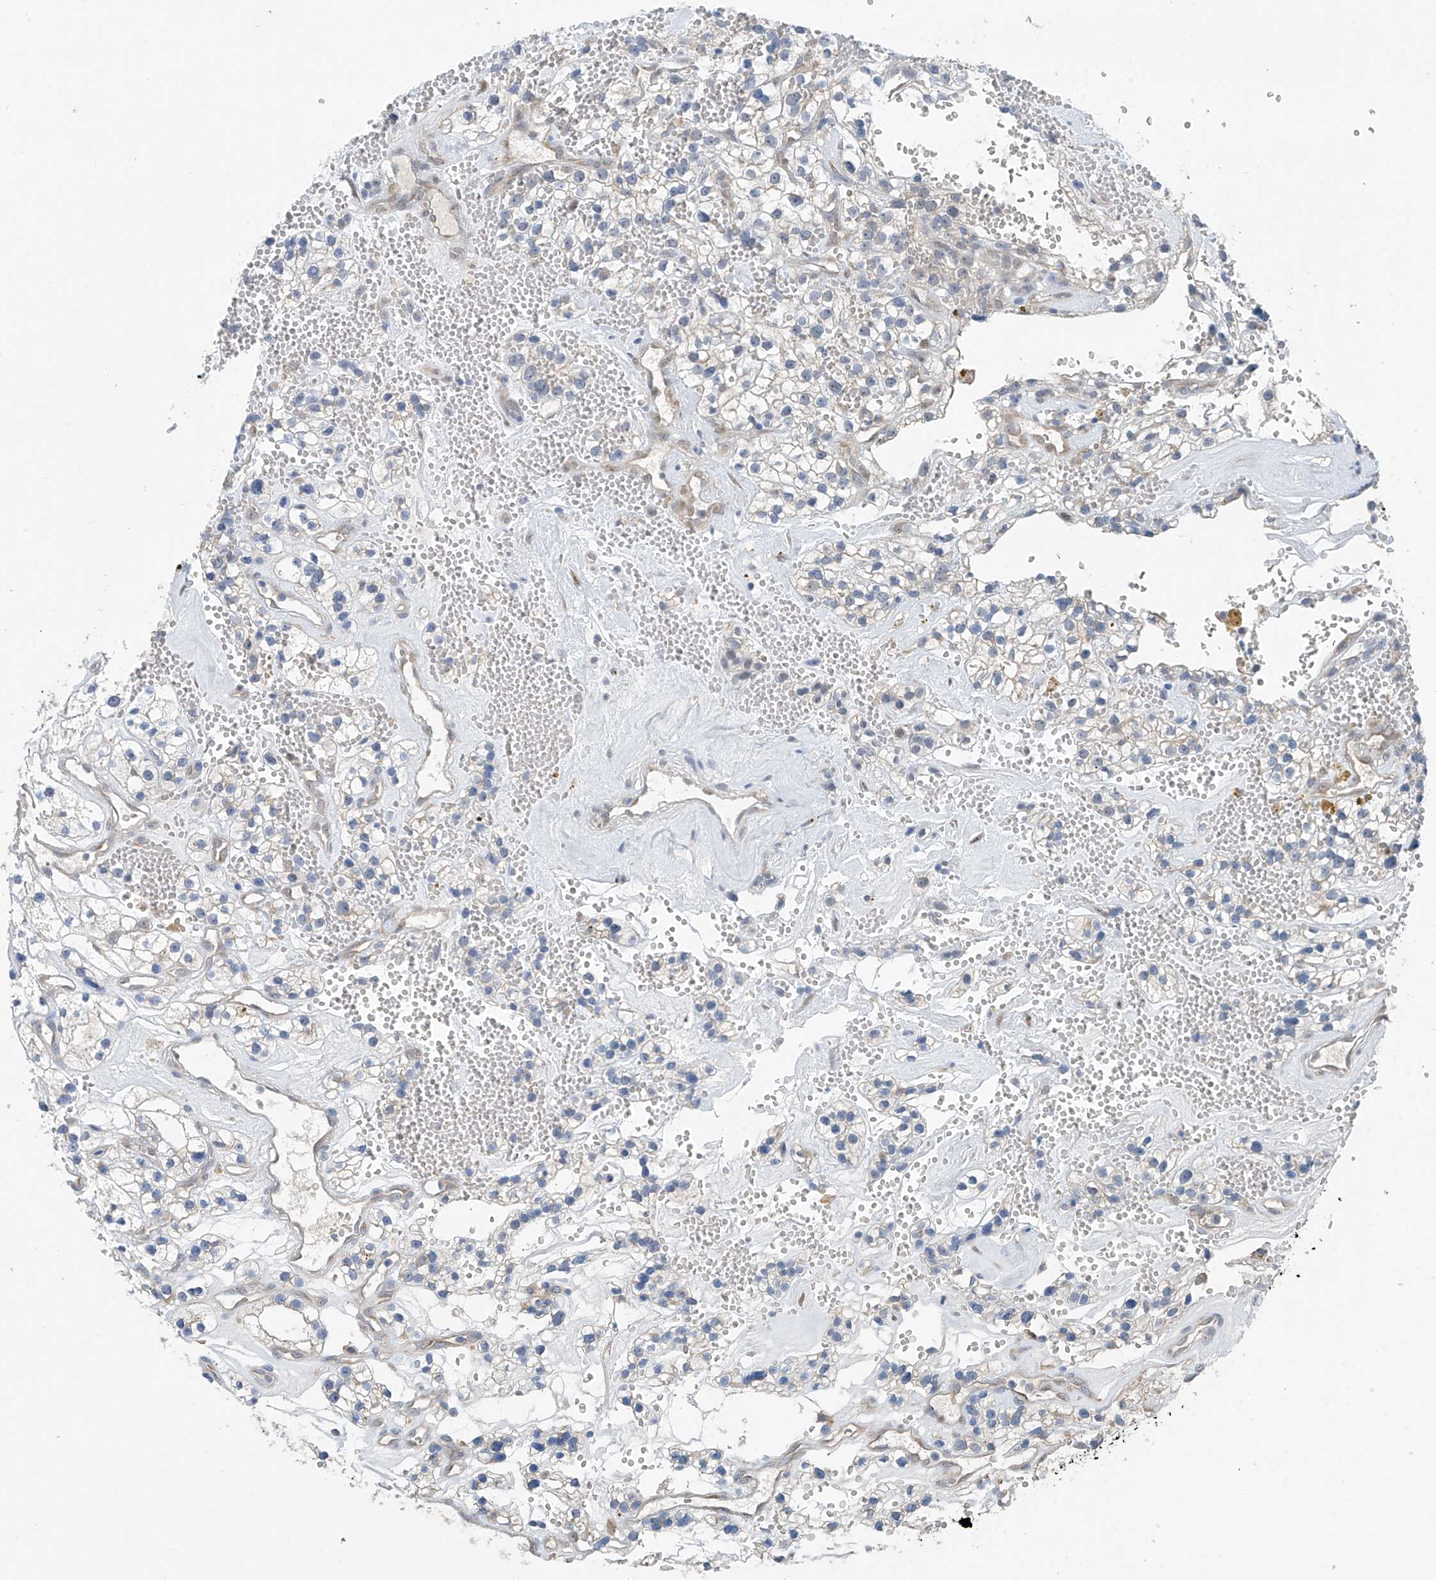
{"staining": {"intensity": "negative", "quantity": "none", "location": "none"}, "tissue": "renal cancer", "cell_type": "Tumor cells", "image_type": "cancer", "snomed": [{"axis": "morphology", "description": "Adenocarcinoma, NOS"}, {"axis": "topography", "description": "Kidney"}], "caption": "DAB (3,3'-diaminobenzidine) immunohistochemical staining of adenocarcinoma (renal) shows no significant staining in tumor cells.", "gene": "RPL4", "patient": {"sex": "female", "age": 57}}